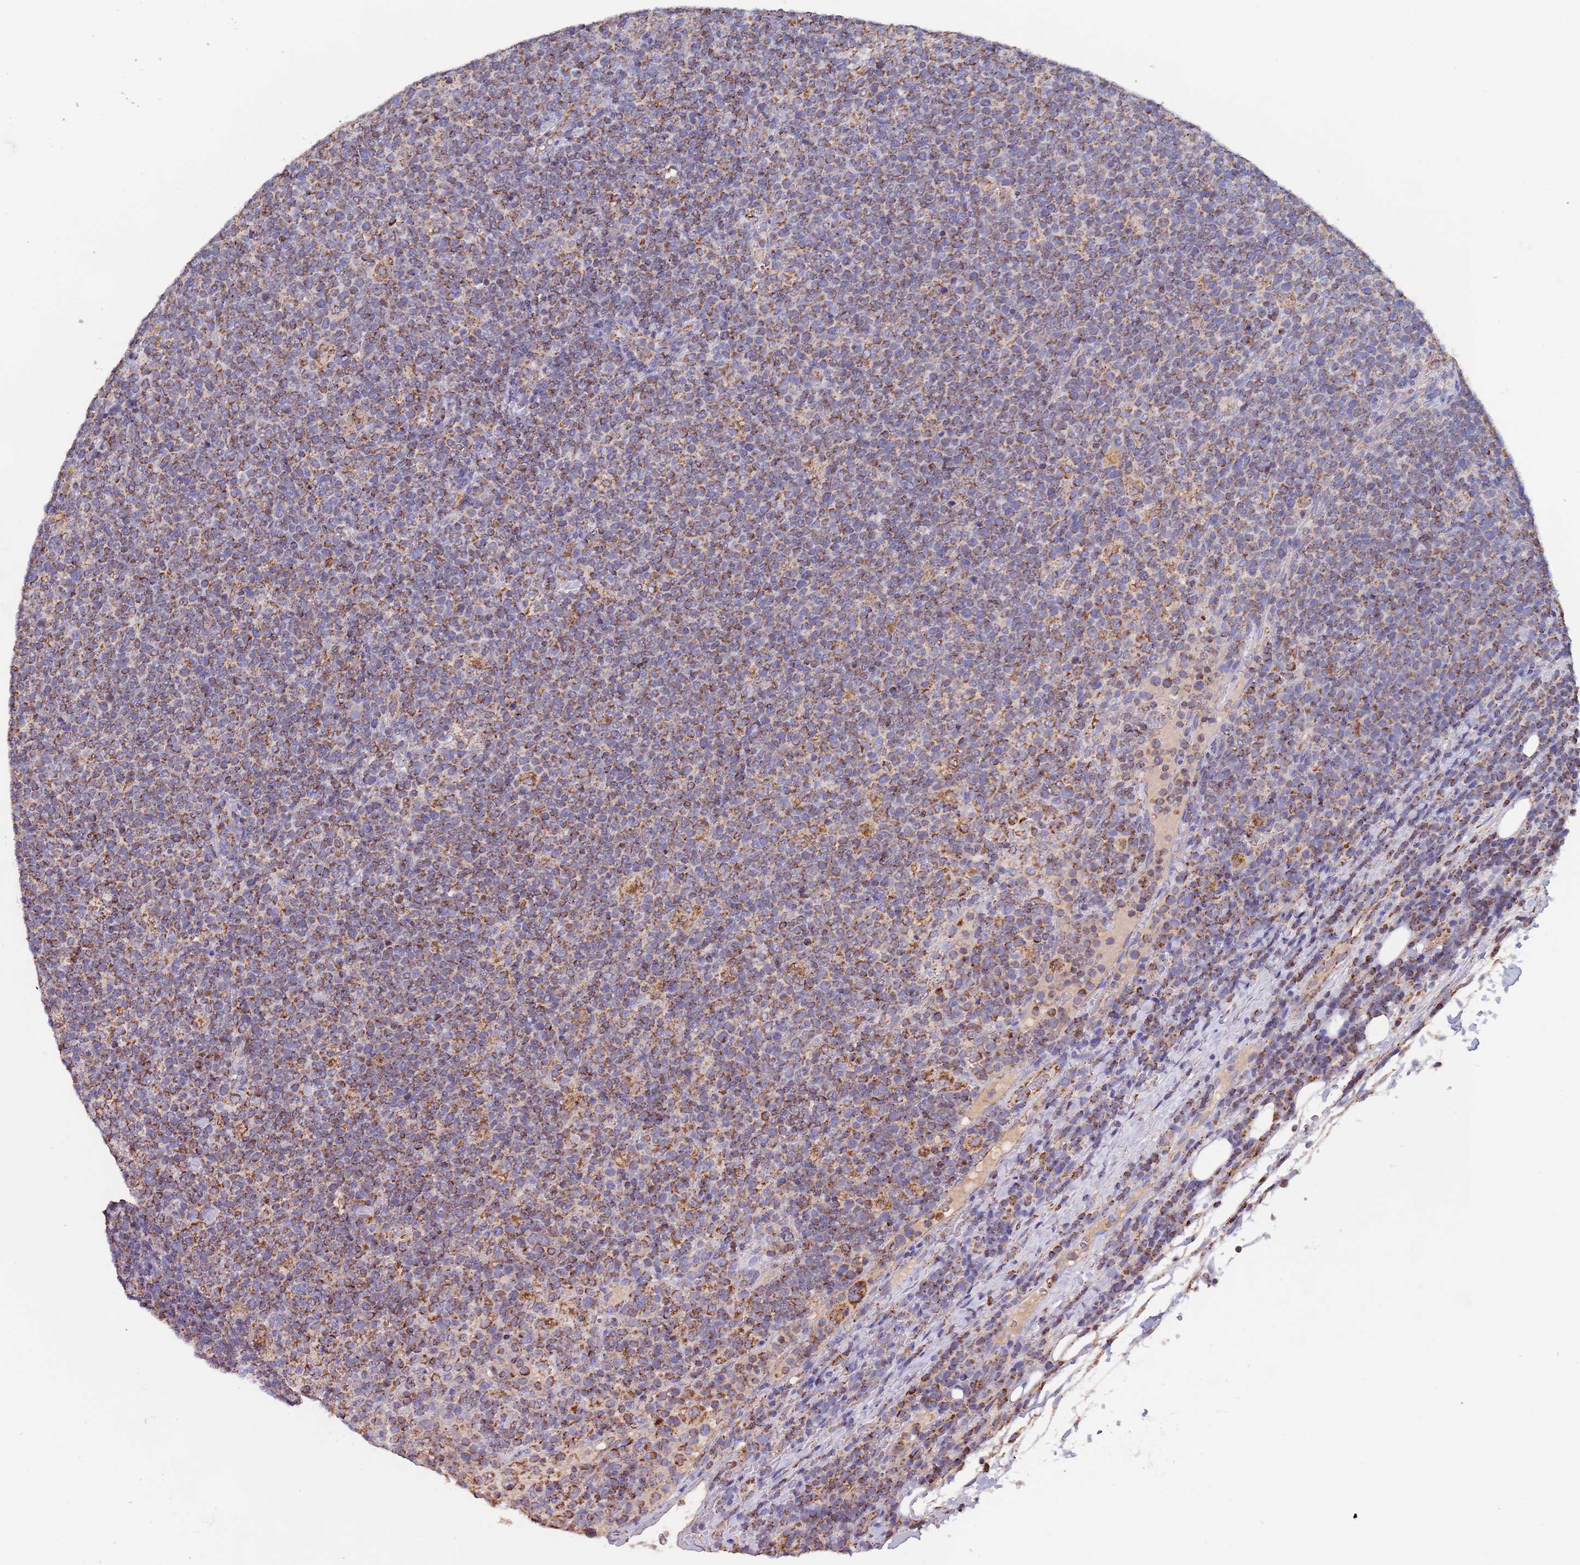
{"staining": {"intensity": "moderate", "quantity": ">75%", "location": "cytoplasmic/membranous"}, "tissue": "lymphoma", "cell_type": "Tumor cells", "image_type": "cancer", "snomed": [{"axis": "morphology", "description": "Malignant lymphoma, non-Hodgkin's type, High grade"}, {"axis": "topography", "description": "Lymph node"}], "caption": "Approximately >75% of tumor cells in human malignant lymphoma, non-Hodgkin's type (high-grade) exhibit moderate cytoplasmic/membranous protein positivity as visualized by brown immunohistochemical staining.", "gene": "PGP", "patient": {"sex": "male", "age": 61}}